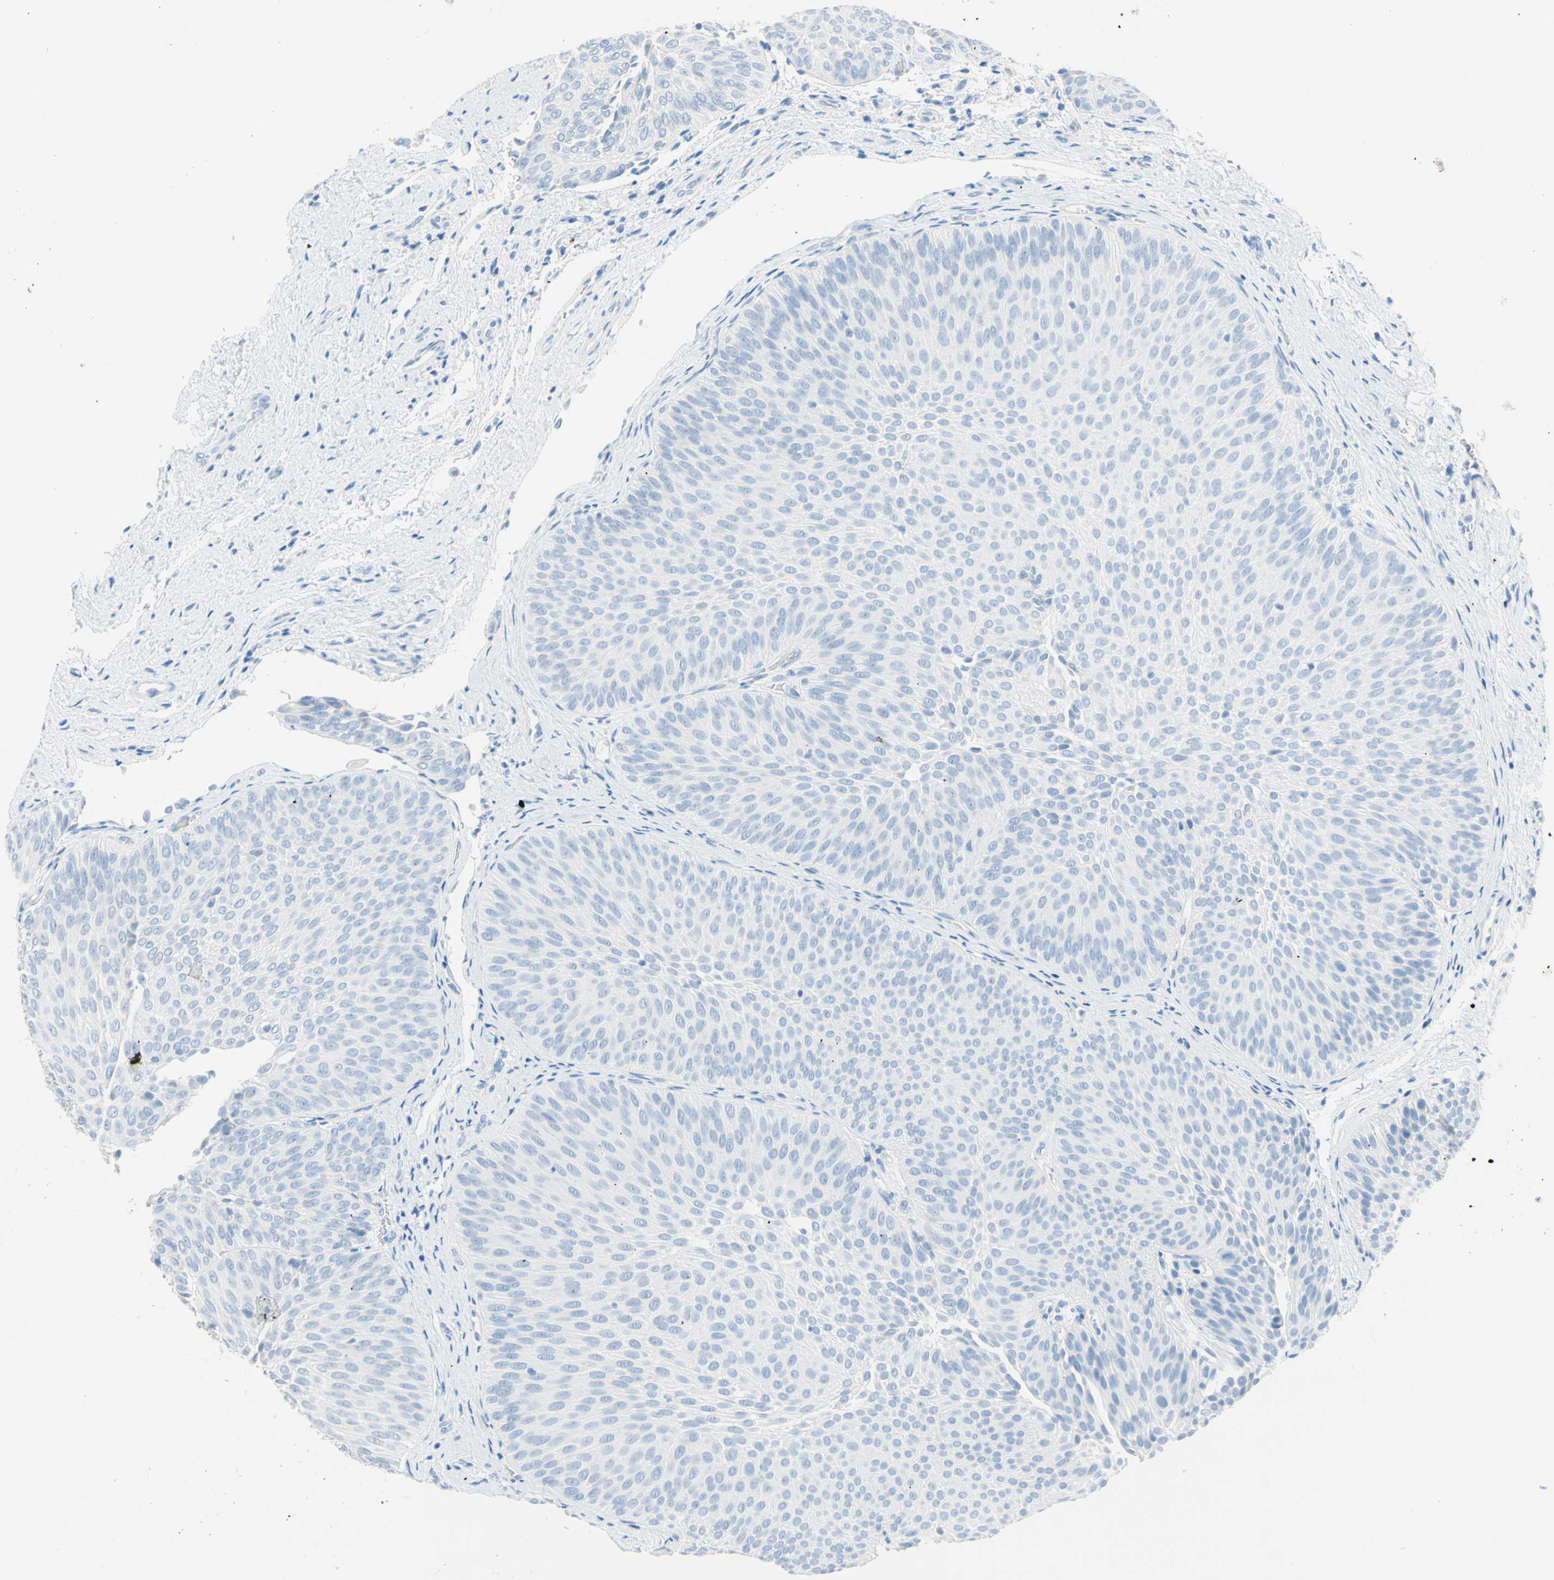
{"staining": {"intensity": "negative", "quantity": "none", "location": "none"}, "tissue": "urothelial cancer", "cell_type": "Tumor cells", "image_type": "cancer", "snomed": [{"axis": "morphology", "description": "Urothelial carcinoma, Low grade"}, {"axis": "topography", "description": "Urinary bladder"}], "caption": "Immunohistochemical staining of urothelial cancer displays no significant expression in tumor cells.", "gene": "IL6ST", "patient": {"sex": "female", "age": 60}}